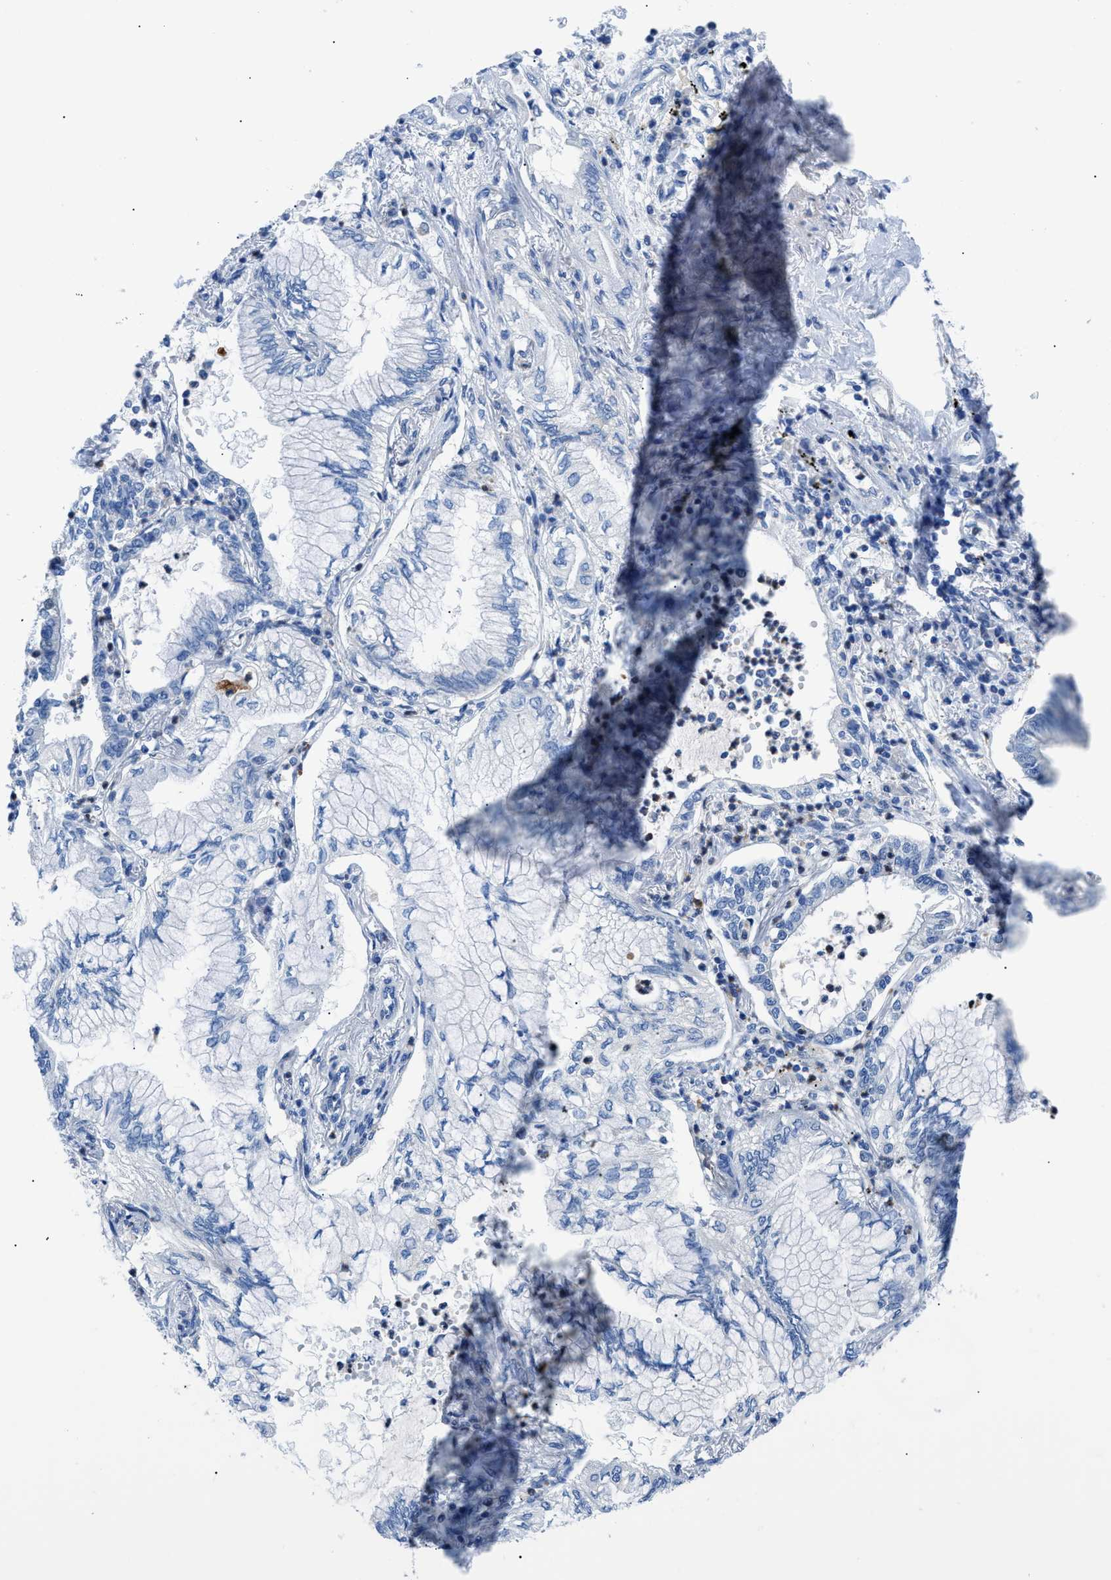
{"staining": {"intensity": "negative", "quantity": "none", "location": "none"}, "tissue": "lung cancer", "cell_type": "Tumor cells", "image_type": "cancer", "snomed": [{"axis": "morphology", "description": "Normal tissue, NOS"}, {"axis": "morphology", "description": "Adenocarcinoma, NOS"}, {"axis": "topography", "description": "Bronchus"}, {"axis": "topography", "description": "Lung"}], "caption": "Tumor cells are negative for brown protein staining in lung cancer (adenocarcinoma).", "gene": "ITPR1", "patient": {"sex": "female", "age": 70}}